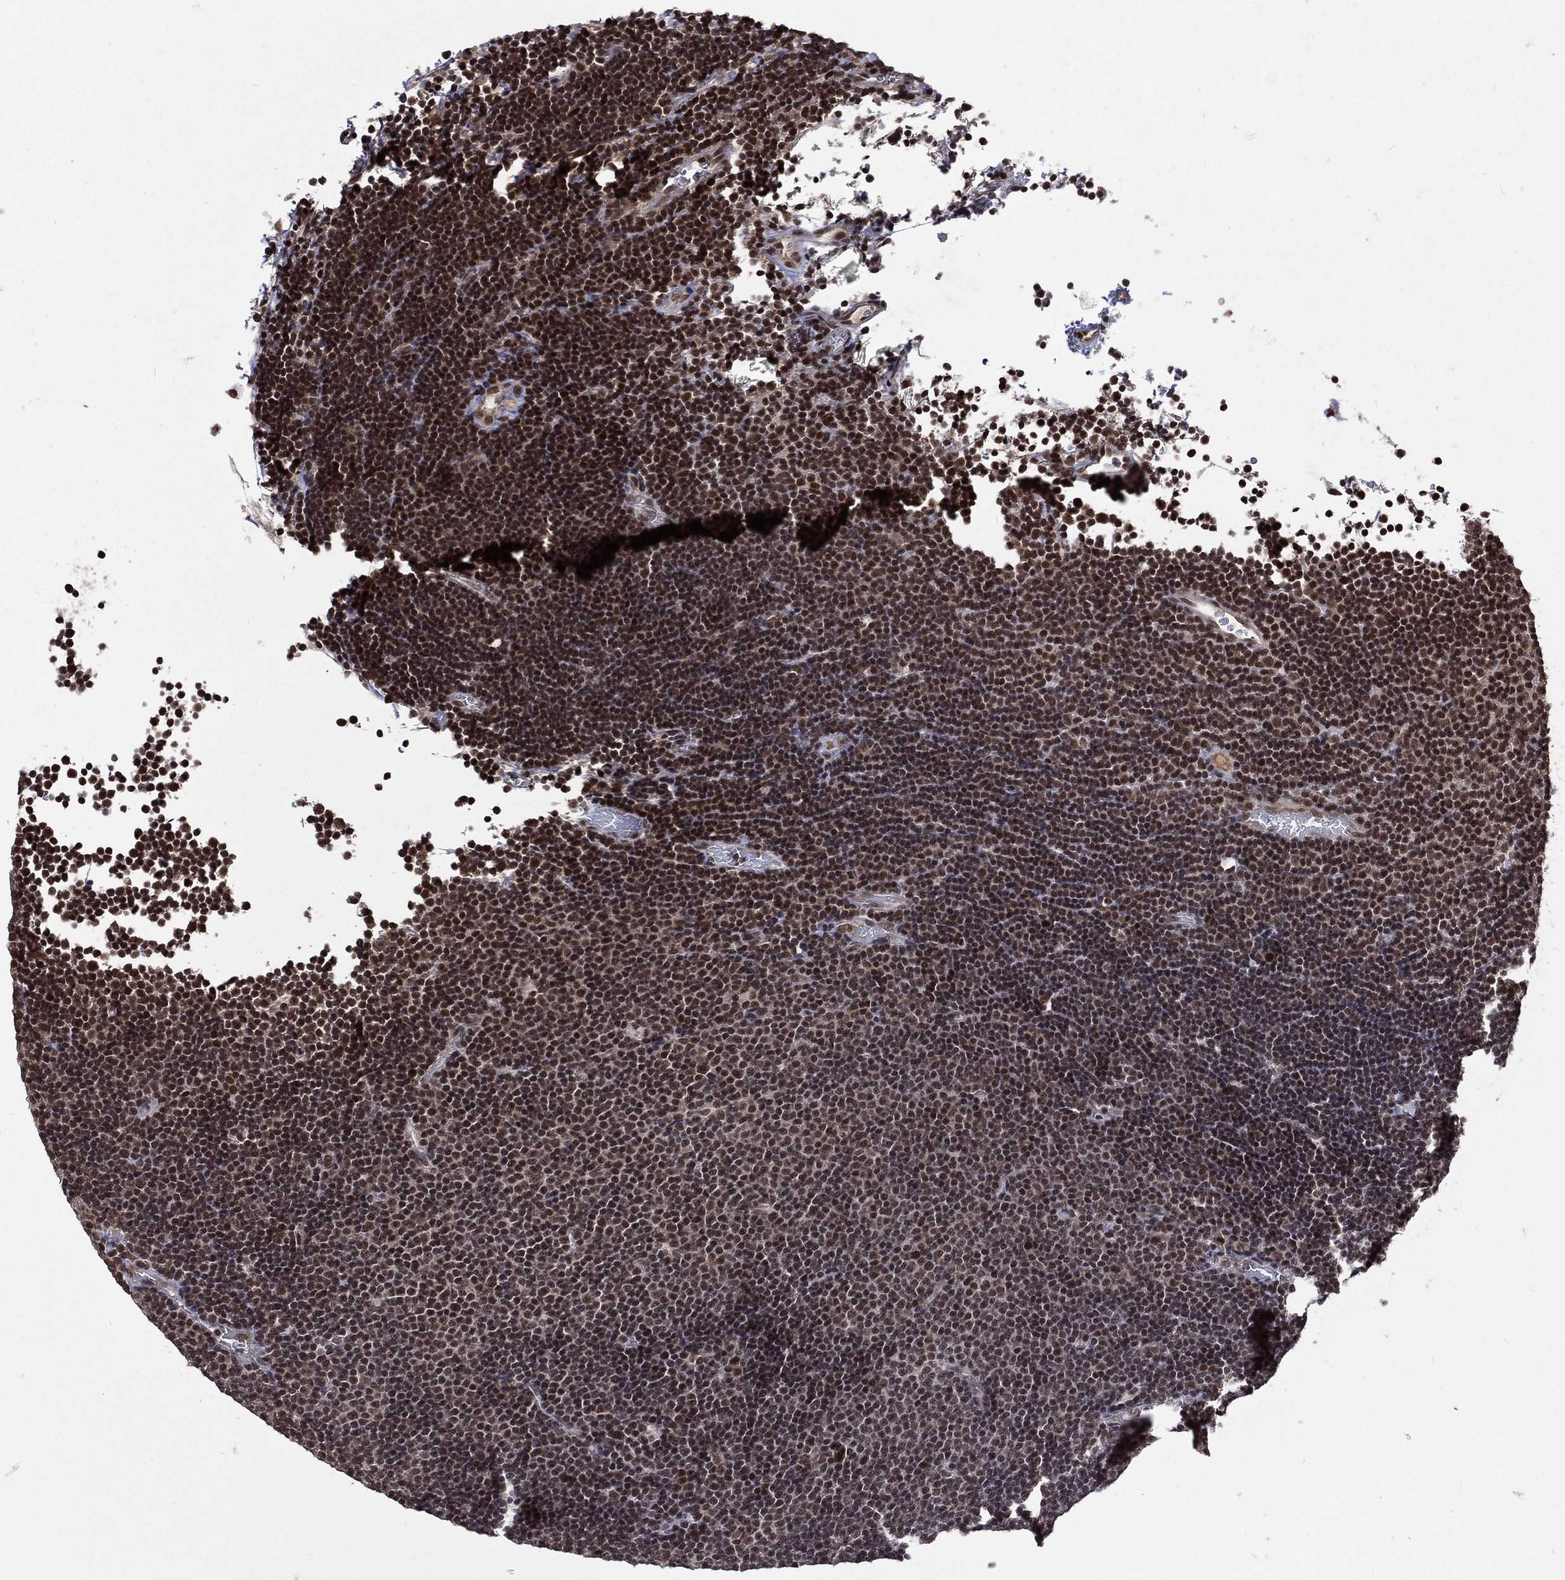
{"staining": {"intensity": "strong", "quantity": ">75%", "location": "nuclear"}, "tissue": "lymphoma", "cell_type": "Tumor cells", "image_type": "cancer", "snomed": [{"axis": "morphology", "description": "Malignant lymphoma, non-Hodgkin's type, Low grade"}, {"axis": "topography", "description": "Brain"}], "caption": "Protein expression analysis of human malignant lymphoma, non-Hodgkin's type (low-grade) reveals strong nuclear staining in about >75% of tumor cells. Nuclei are stained in blue.", "gene": "DMAP1", "patient": {"sex": "female", "age": 66}}